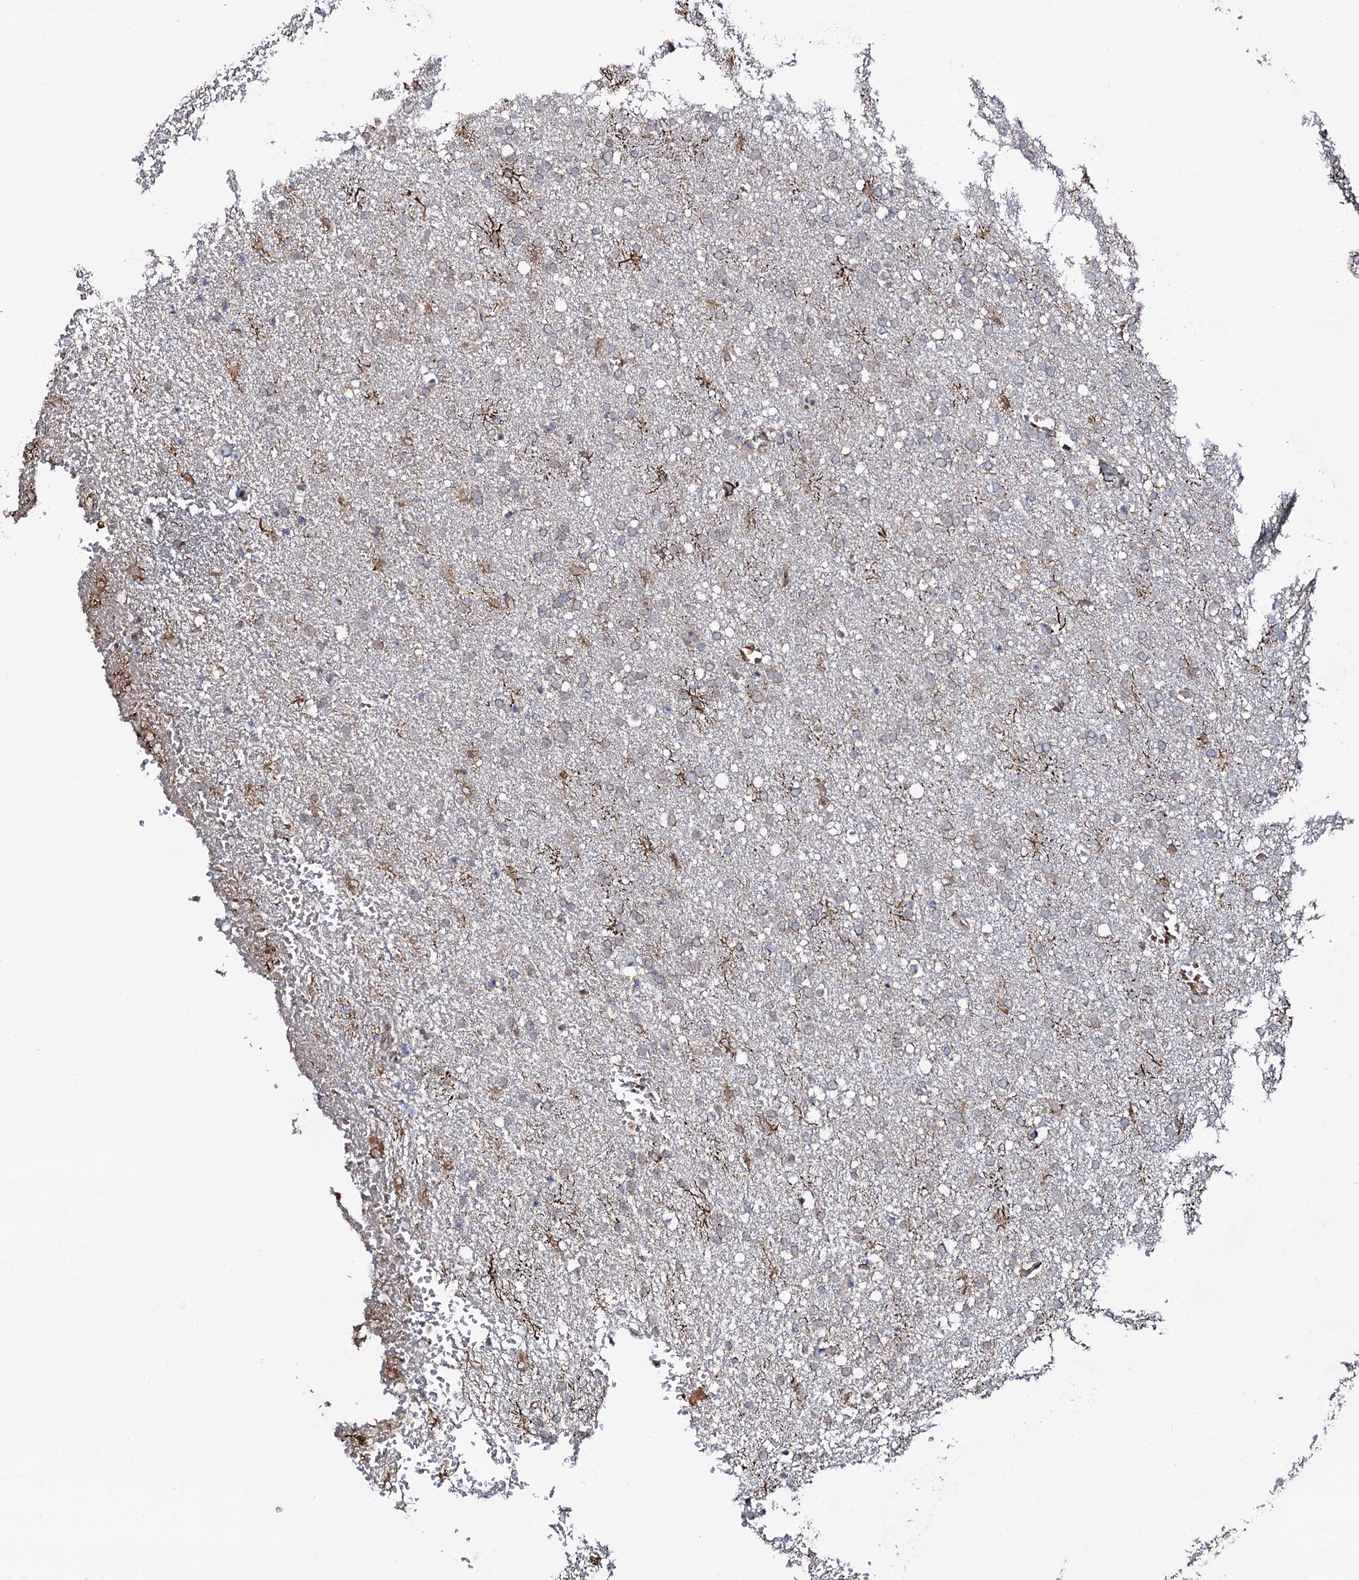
{"staining": {"intensity": "weak", "quantity": "25%-75%", "location": "cytoplasmic/membranous"}, "tissue": "glioma", "cell_type": "Tumor cells", "image_type": "cancer", "snomed": [{"axis": "morphology", "description": "Glioma, malignant, High grade"}, {"axis": "topography", "description": "Brain"}], "caption": "Immunohistochemical staining of human high-grade glioma (malignant) demonstrates weak cytoplasmic/membranous protein staining in approximately 25%-75% of tumor cells.", "gene": "COG6", "patient": {"sex": "male", "age": 72}}